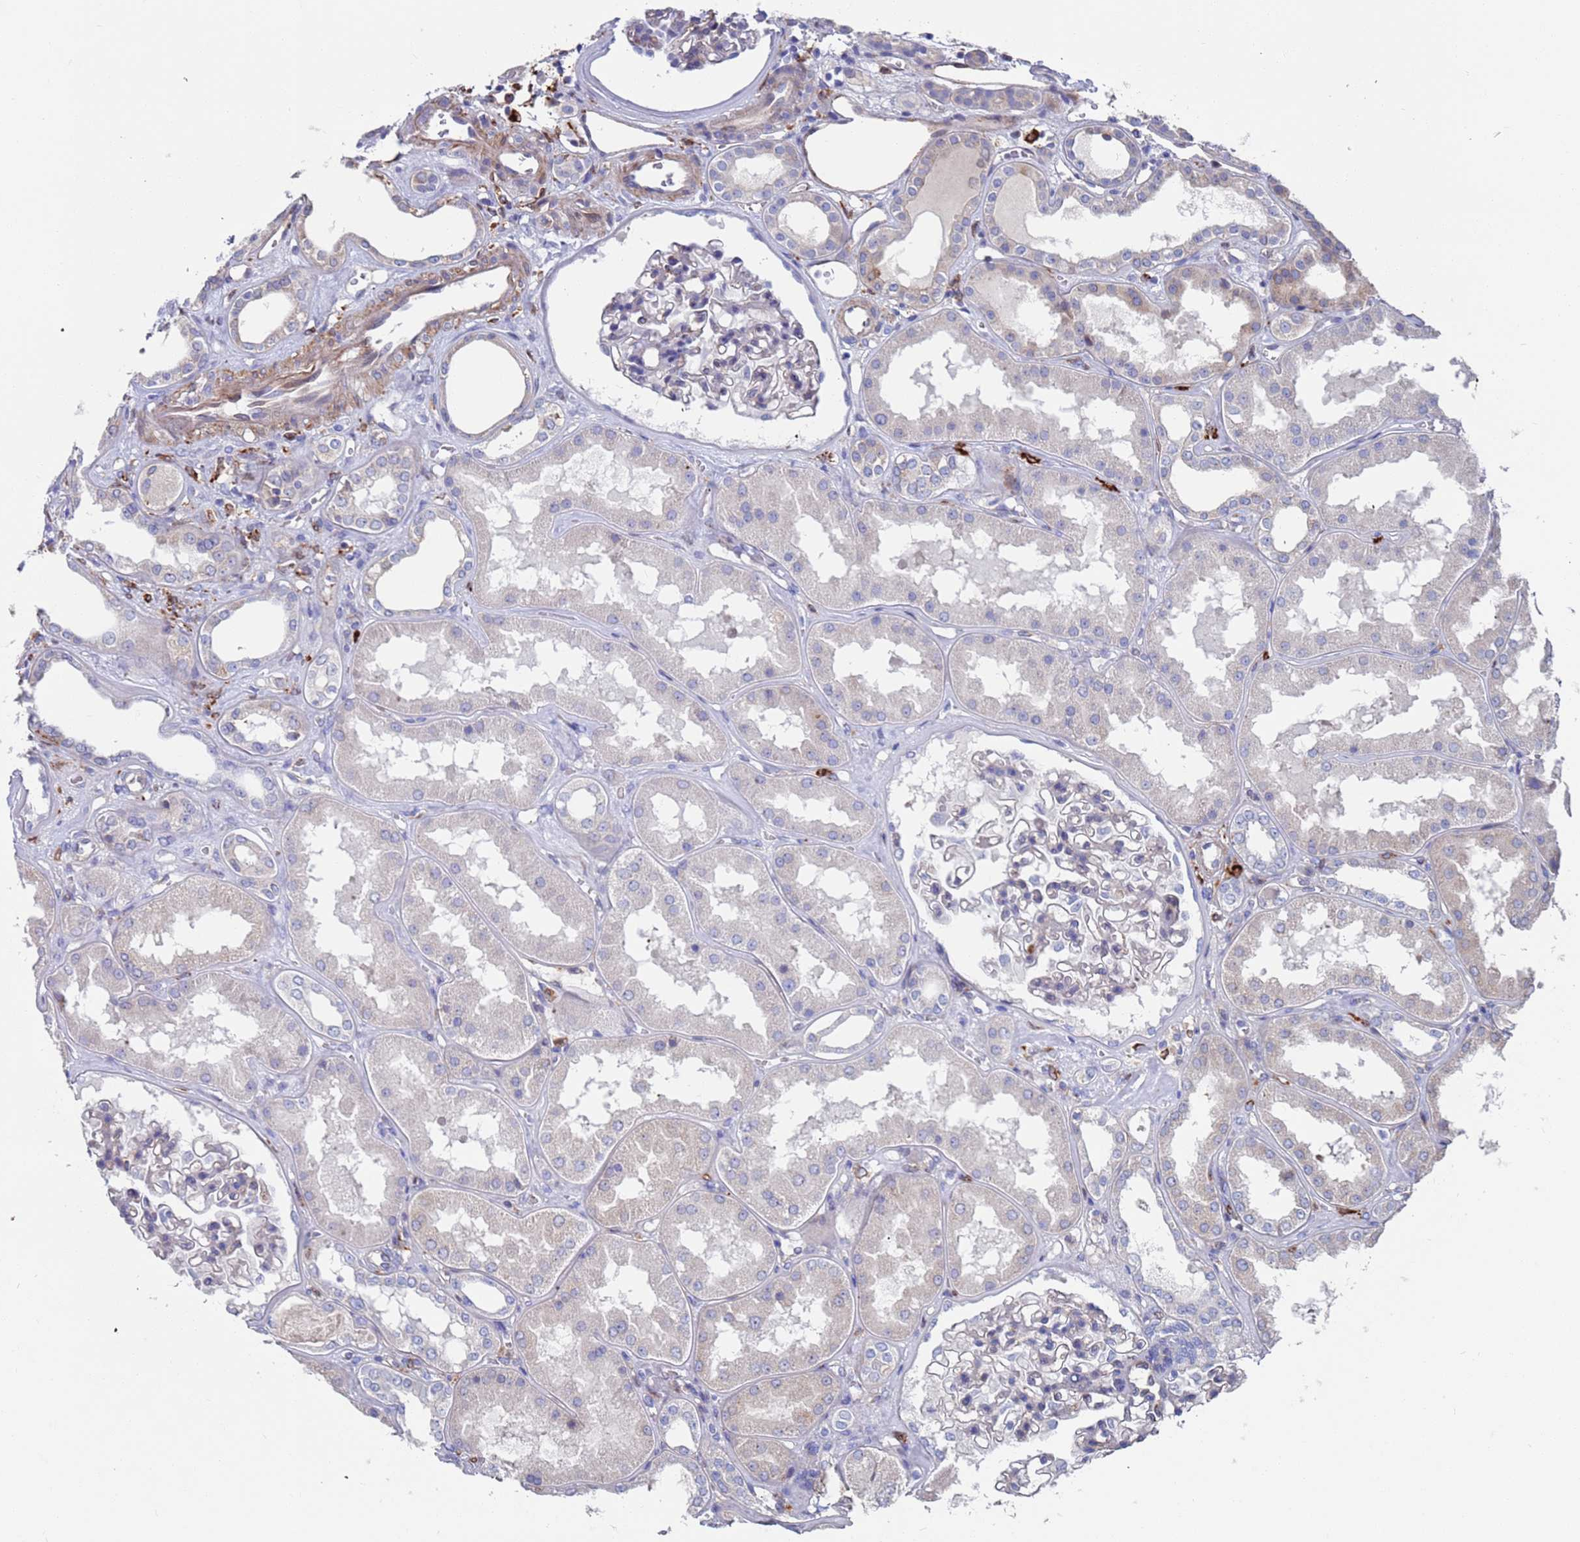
{"staining": {"intensity": "negative", "quantity": "none", "location": "none"}, "tissue": "kidney", "cell_type": "Cells in glomeruli", "image_type": "normal", "snomed": [{"axis": "morphology", "description": "Normal tissue, NOS"}, {"axis": "topography", "description": "Kidney"}], "caption": "Kidney was stained to show a protein in brown. There is no significant expression in cells in glomeruli. (DAB (3,3'-diaminobenzidine) IHC, high magnification).", "gene": "GREB1L", "patient": {"sex": "female", "age": 56}}